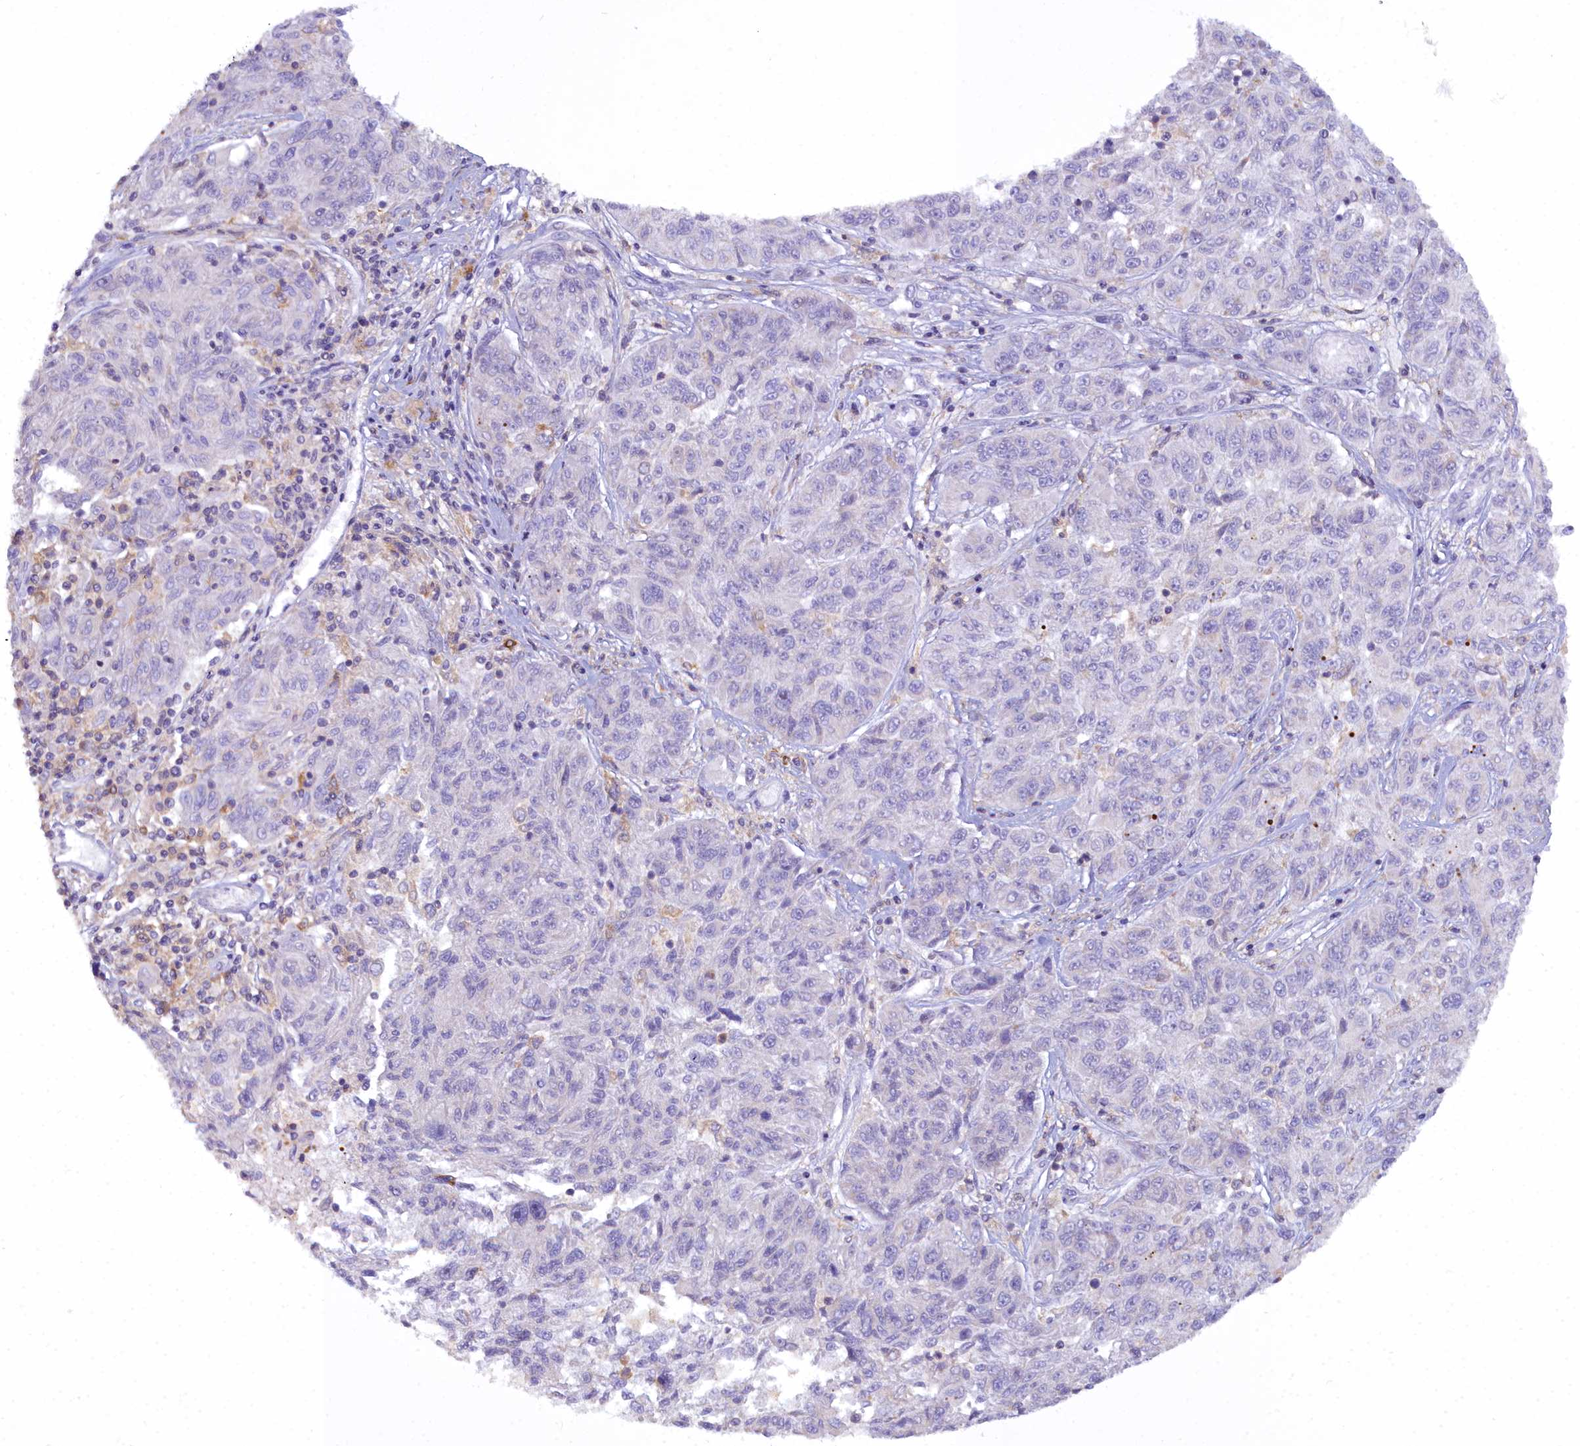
{"staining": {"intensity": "negative", "quantity": "none", "location": "none"}, "tissue": "melanoma", "cell_type": "Tumor cells", "image_type": "cancer", "snomed": [{"axis": "morphology", "description": "Malignant melanoma, NOS"}, {"axis": "topography", "description": "Skin"}], "caption": "A high-resolution micrograph shows IHC staining of melanoma, which demonstrates no significant expression in tumor cells. (Immunohistochemistry, brightfield microscopy, high magnification).", "gene": "BLNK", "patient": {"sex": "male", "age": 53}}